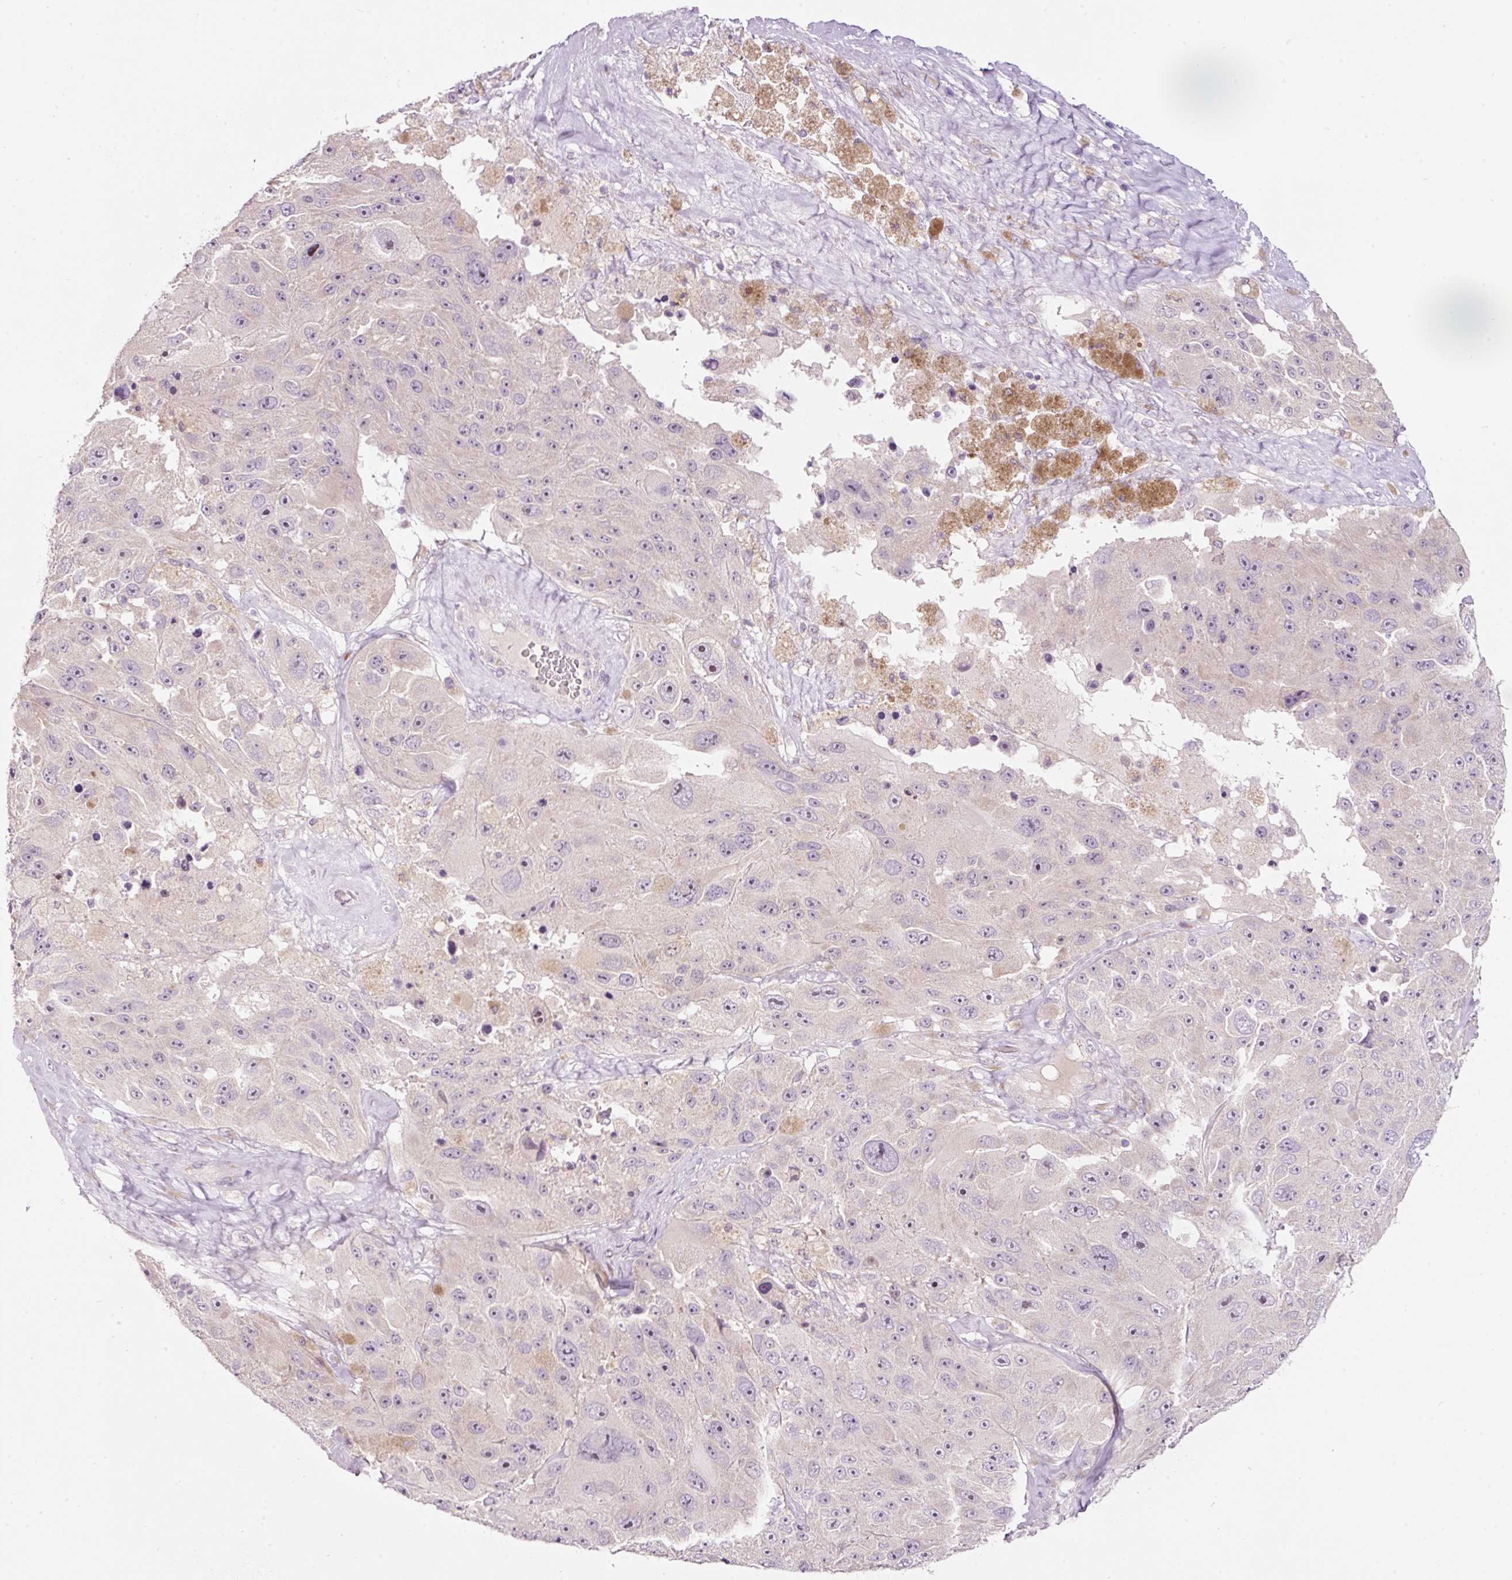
{"staining": {"intensity": "negative", "quantity": "none", "location": "none"}, "tissue": "melanoma", "cell_type": "Tumor cells", "image_type": "cancer", "snomed": [{"axis": "morphology", "description": "Malignant melanoma, Metastatic site"}, {"axis": "topography", "description": "Lymph node"}], "caption": "Image shows no significant protein expression in tumor cells of melanoma.", "gene": "RSPO2", "patient": {"sex": "male", "age": 62}}